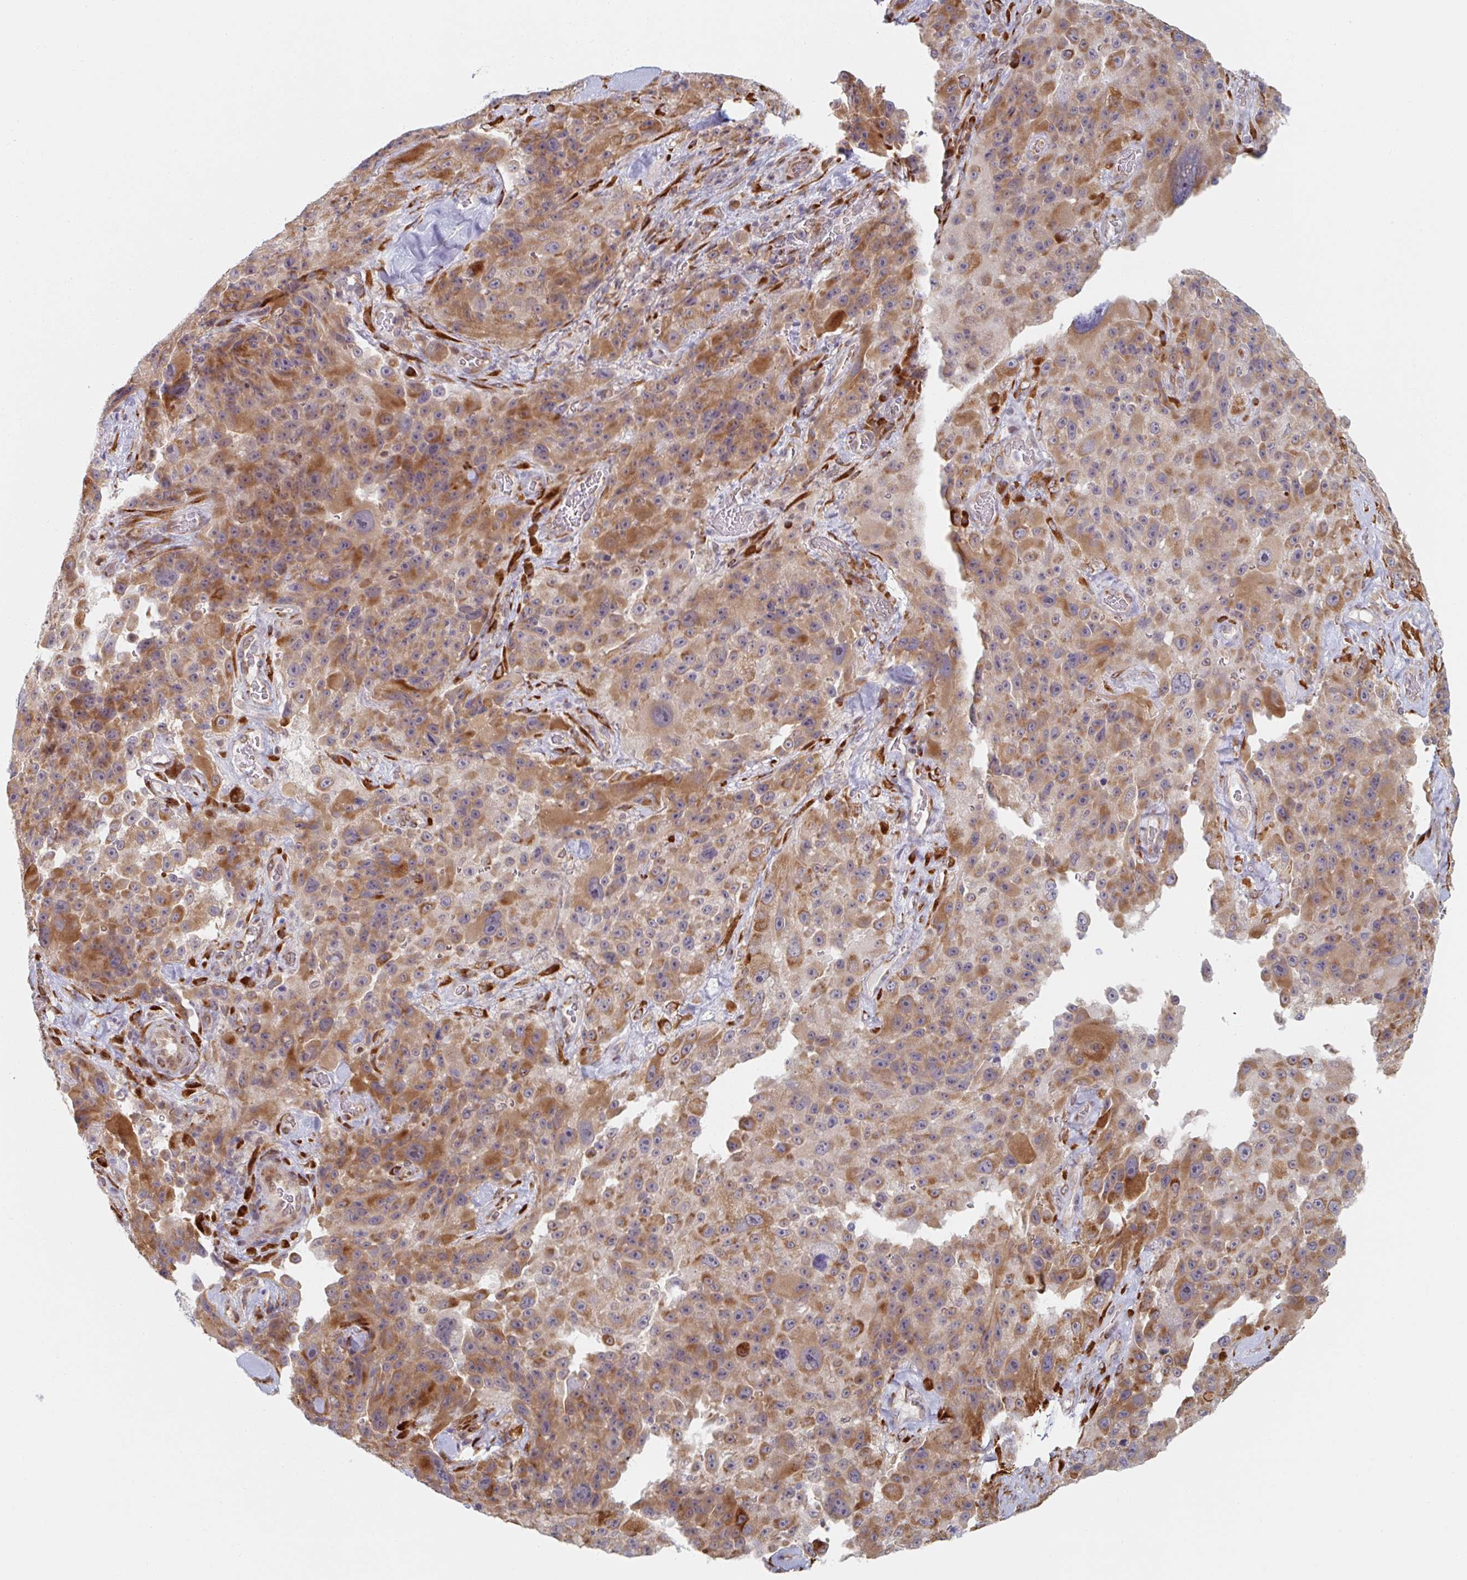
{"staining": {"intensity": "moderate", "quantity": ">75%", "location": "cytoplasmic/membranous"}, "tissue": "melanoma", "cell_type": "Tumor cells", "image_type": "cancer", "snomed": [{"axis": "morphology", "description": "Malignant melanoma, Metastatic site"}, {"axis": "topography", "description": "Lymph node"}], "caption": "Protein staining of malignant melanoma (metastatic site) tissue displays moderate cytoplasmic/membranous staining in about >75% of tumor cells. (brown staining indicates protein expression, while blue staining denotes nuclei).", "gene": "TRAPPC10", "patient": {"sex": "male", "age": 62}}